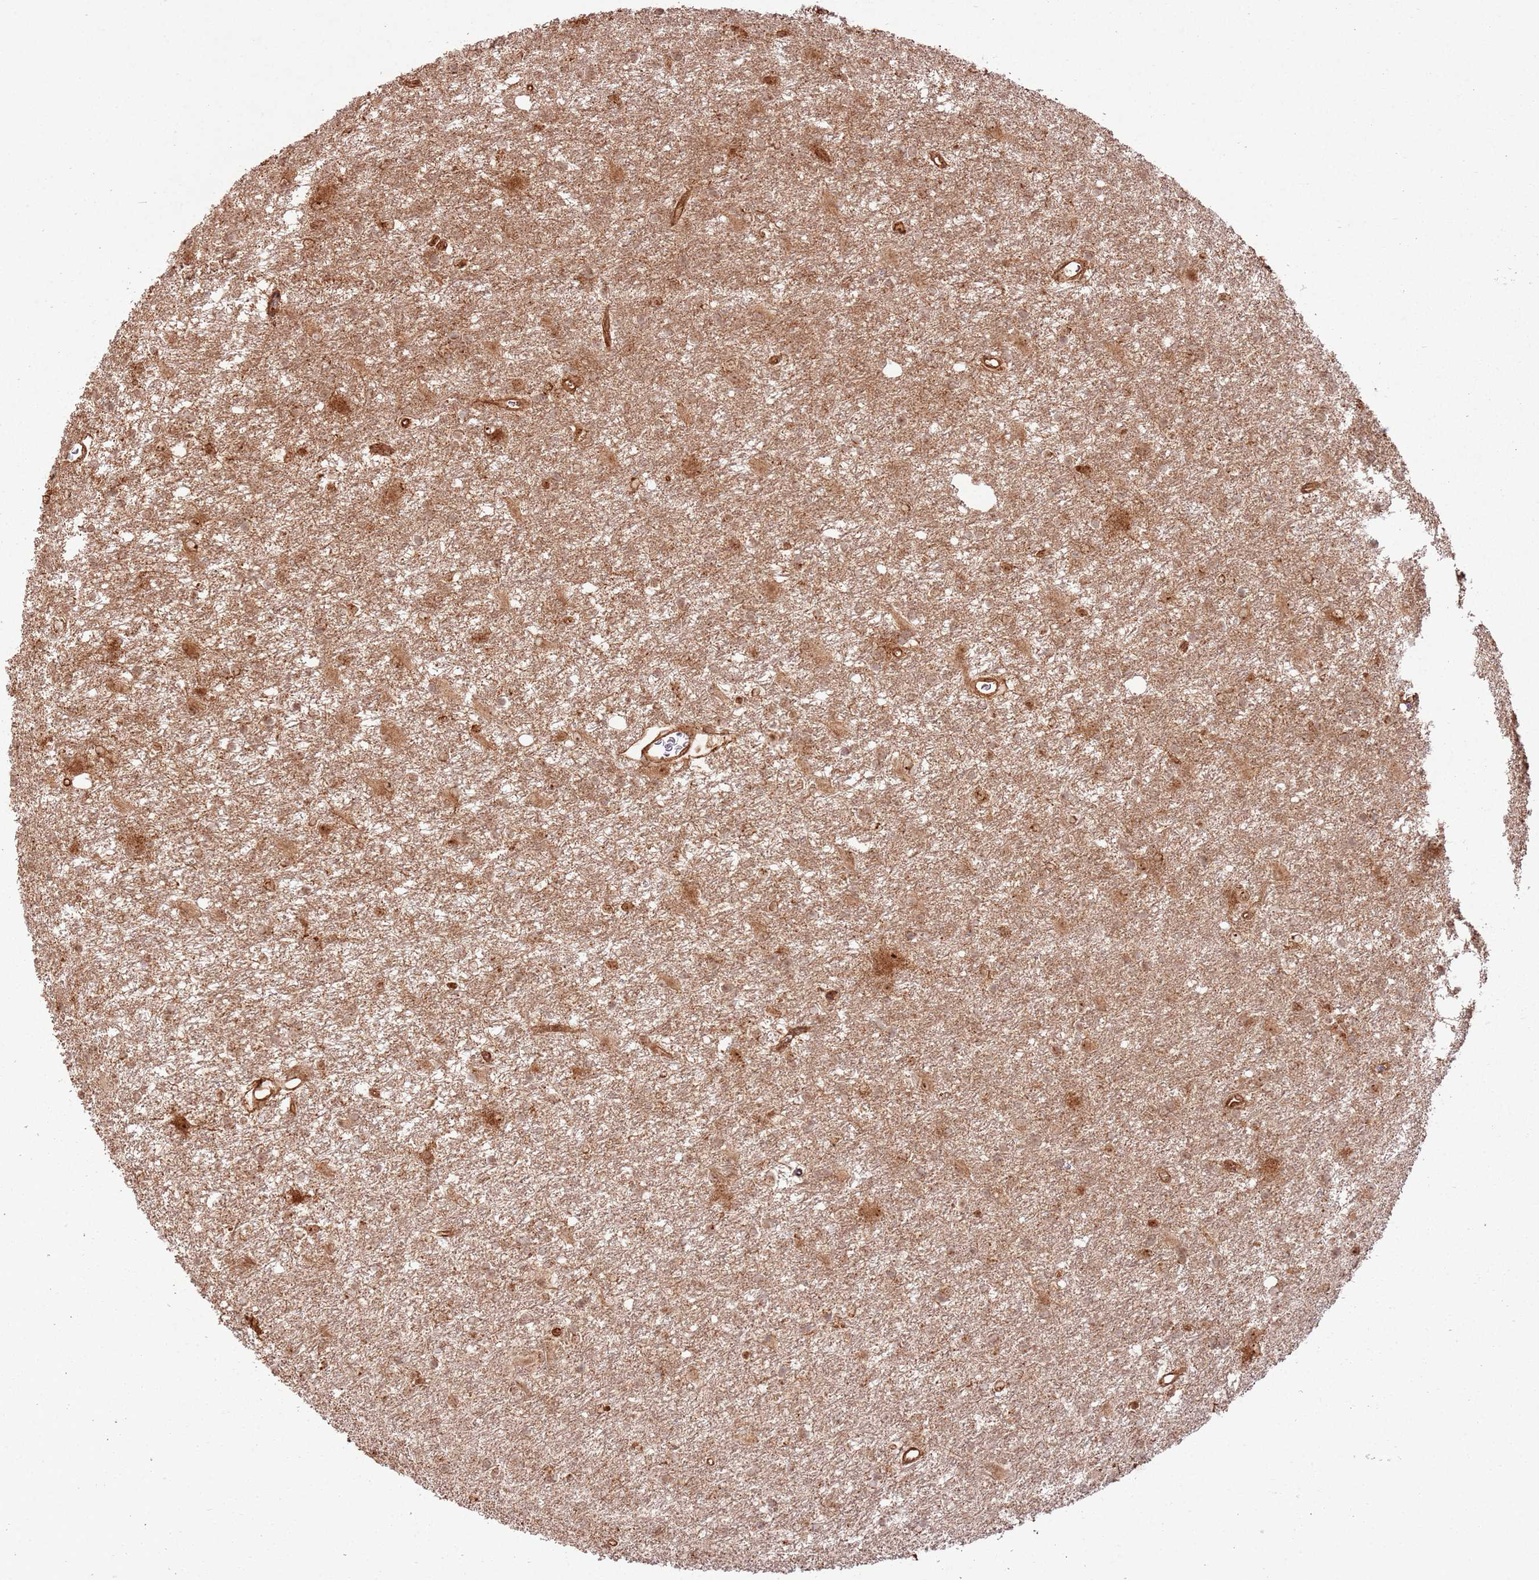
{"staining": {"intensity": "moderate", "quantity": "25%-75%", "location": "cytoplasmic/membranous,nuclear"}, "tissue": "glioma", "cell_type": "Tumor cells", "image_type": "cancer", "snomed": [{"axis": "morphology", "description": "Glioma, malignant, High grade"}, {"axis": "topography", "description": "Brain"}], "caption": "Immunohistochemical staining of human glioma reveals moderate cytoplasmic/membranous and nuclear protein positivity in about 25%-75% of tumor cells. The protein of interest is stained brown, and the nuclei are stained in blue (DAB IHC with brightfield microscopy, high magnification).", "gene": "TBC1D13", "patient": {"sex": "female", "age": 50}}